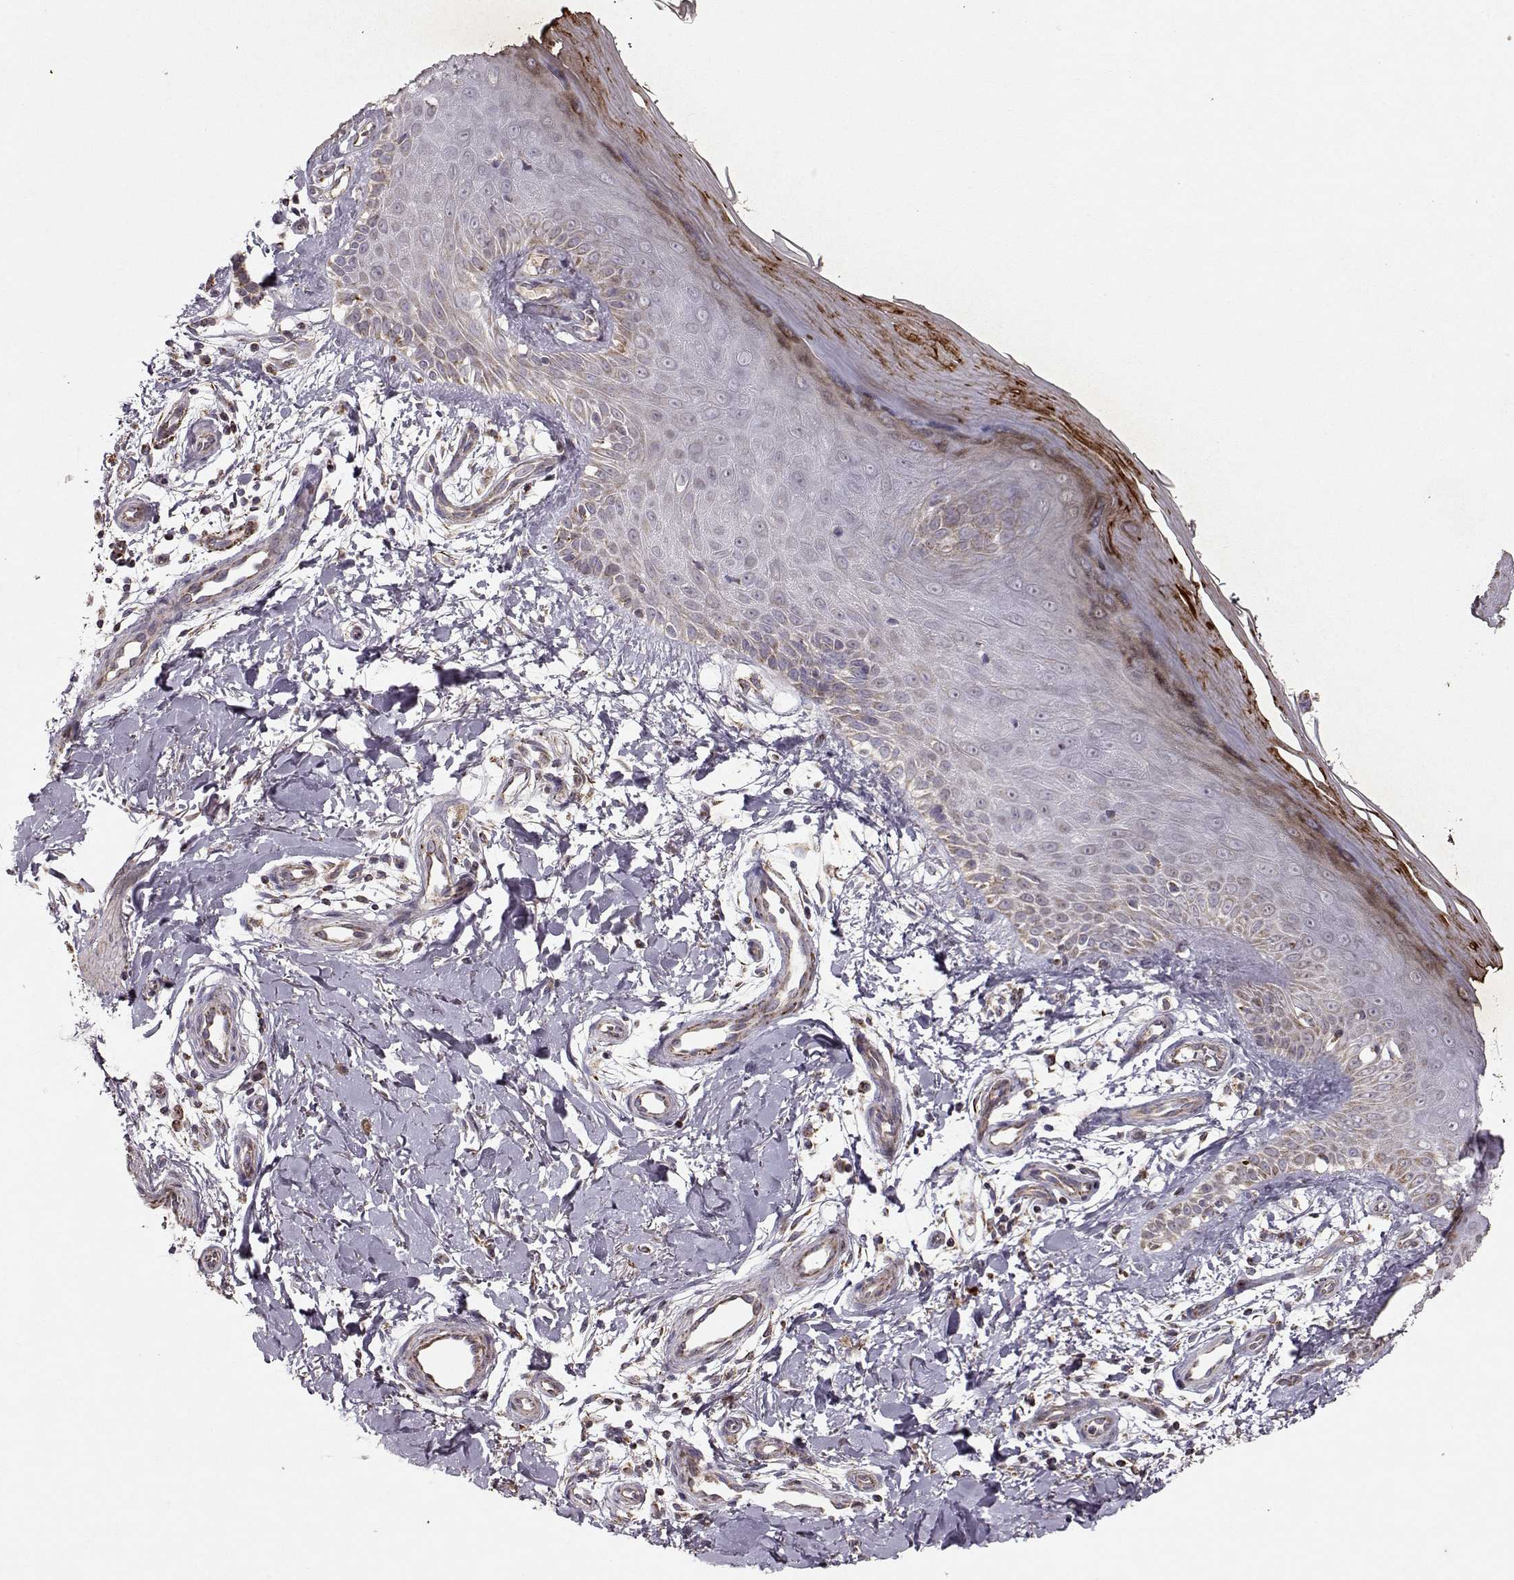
{"staining": {"intensity": "moderate", "quantity": ">75%", "location": "cytoplasmic/membranous"}, "tissue": "skin", "cell_type": "Fibroblasts", "image_type": "normal", "snomed": [{"axis": "morphology", "description": "Normal tissue, NOS"}, {"axis": "morphology", "description": "Inflammation, NOS"}, {"axis": "morphology", "description": "Fibrosis, NOS"}, {"axis": "topography", "description": "Skin"}], "caption": "Fibroblasts demonstrate medium levels of moderate cytoplasmic/membranous positivity in about >75% of cells in unremarkable skin.", "gene": "CMTM3", "patient": {"sex": "male", "age": 71}}